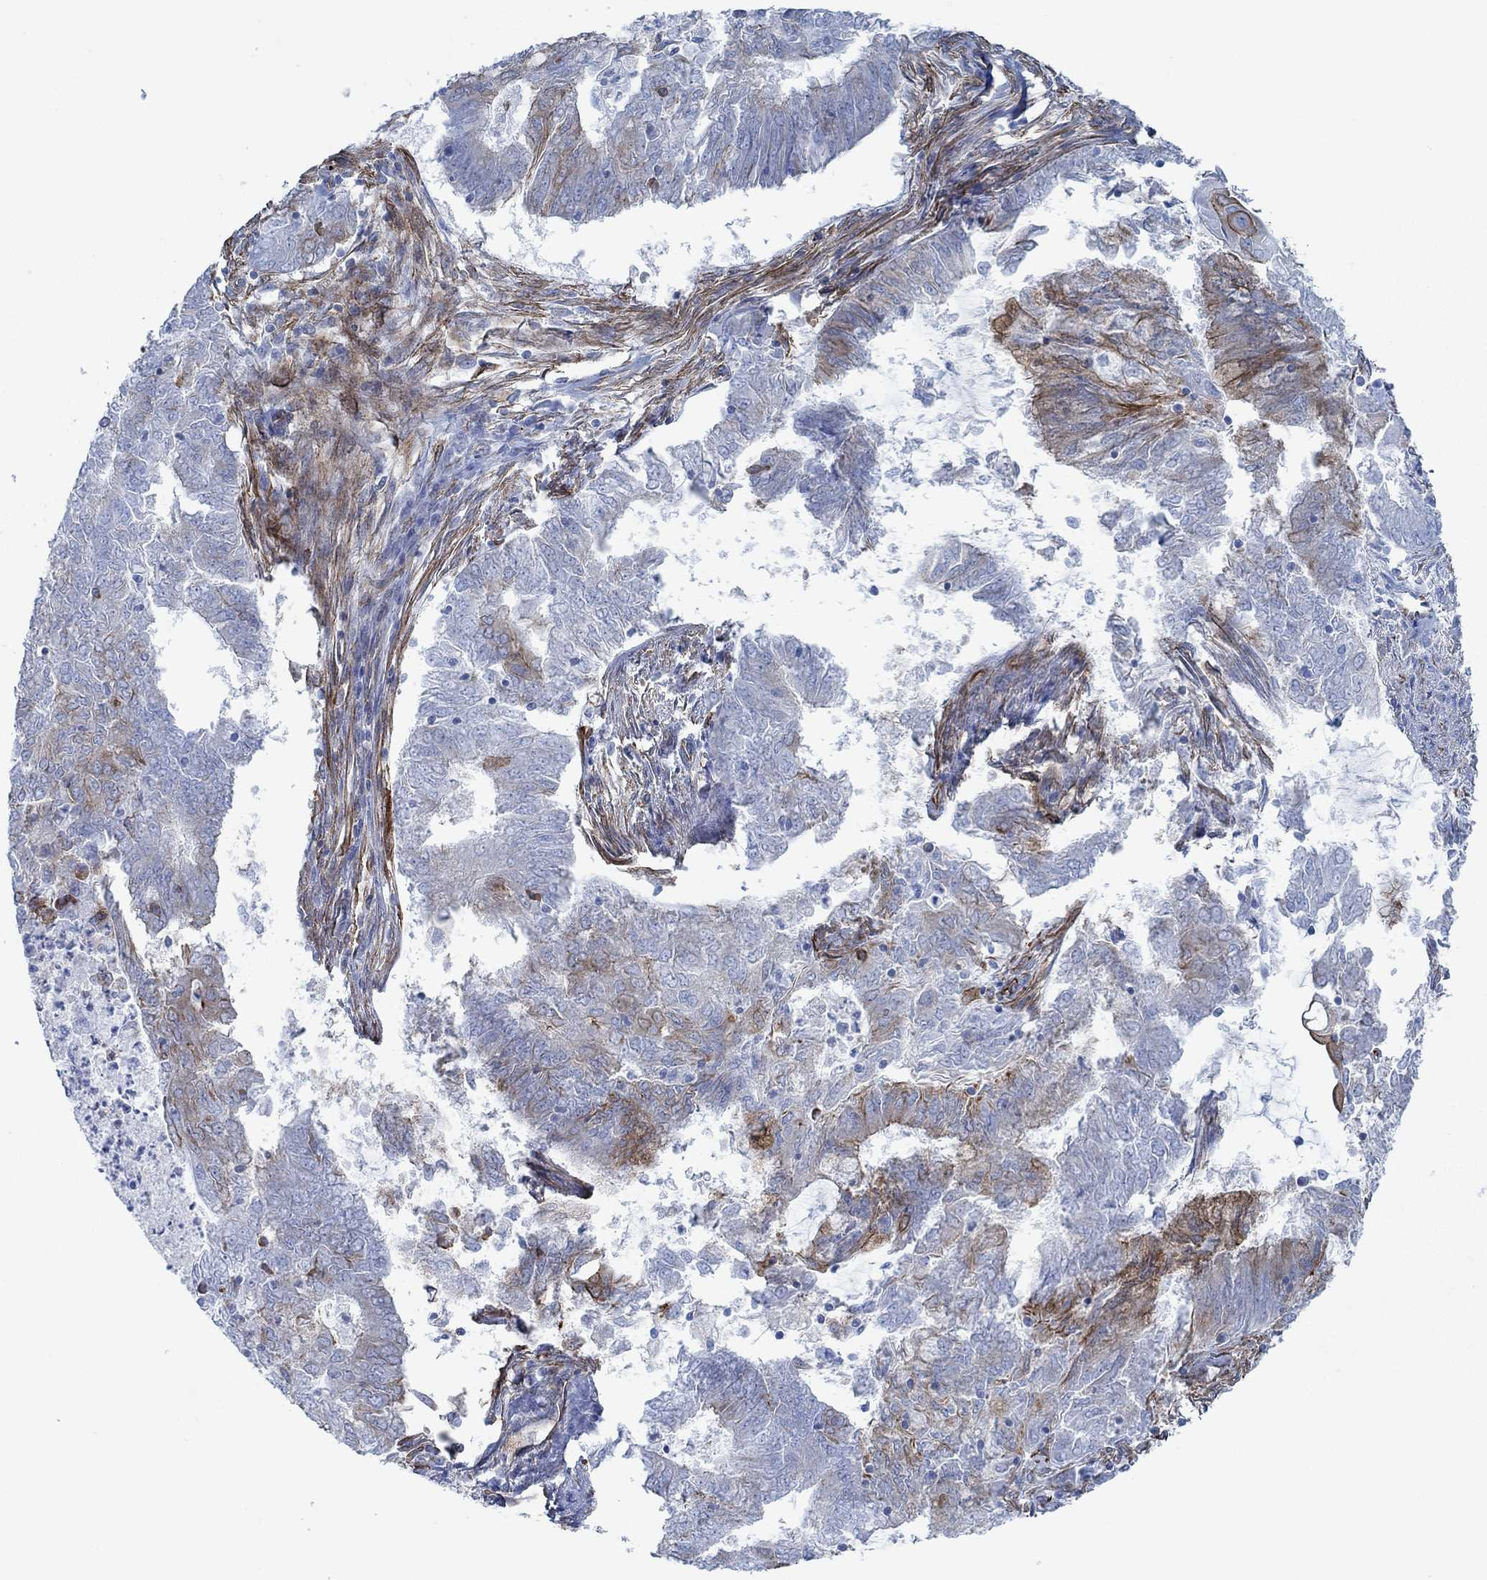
{"staining": {"intensity": "moderate", "quantity": "<25%", "location": "cytoplasmic/membranous"}, "tissue": "endometrial cancer", "cell_type": "Tumor cells", "image_type": "cancer", "snomed": [{"axis": "morphology", "description": "Adenocarcinoma, NOS"}, {"axis": "topography", "description": "Endometrium"}], "caption": "High-power microscopy captured an immunohistochemistry (IHC) image of endometrial adenocarcinoma, revealing moderate cytoplasmic/membranous expression in approximately <25% of tumor cells.", "gene": "STC2", "patient": {"sex": "female", "age": 62}}